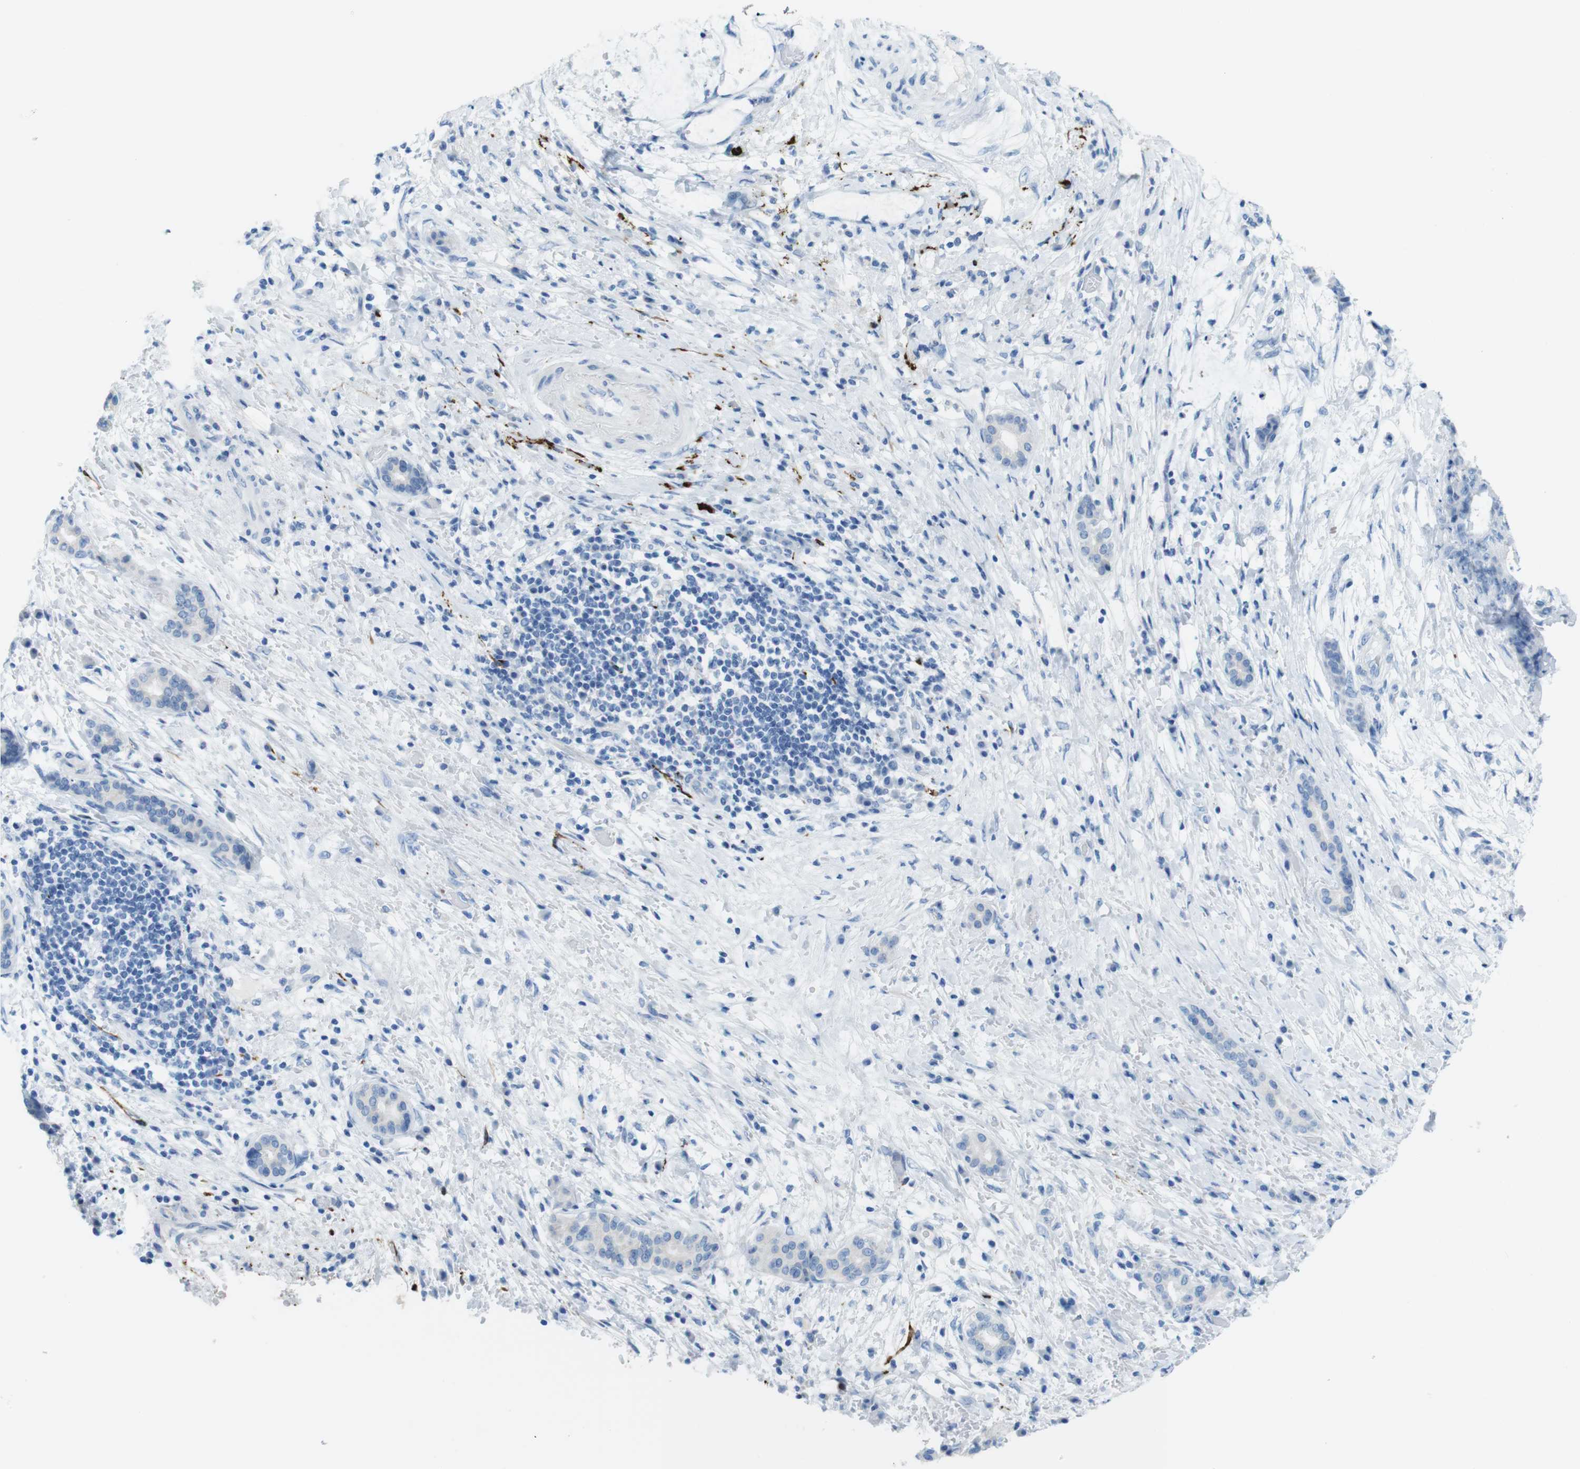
{"staining": {"intensity": "negative", "quantity": "none", "location": "none"}, "tissue": "liver cancer", "cell_type": "Tumor cells", "image_type": "cancer", "snomed": [{"axis": "morphology", "description": "Cholangiocarcinoma"}, {"axis": "topography", "description": "Liver"}], "caption": "There is no significant expression in tumor cells of cholangiocarcinoma (liver).", "gene": "GAP43", "patient": {"sex": "female", "age": 73}}